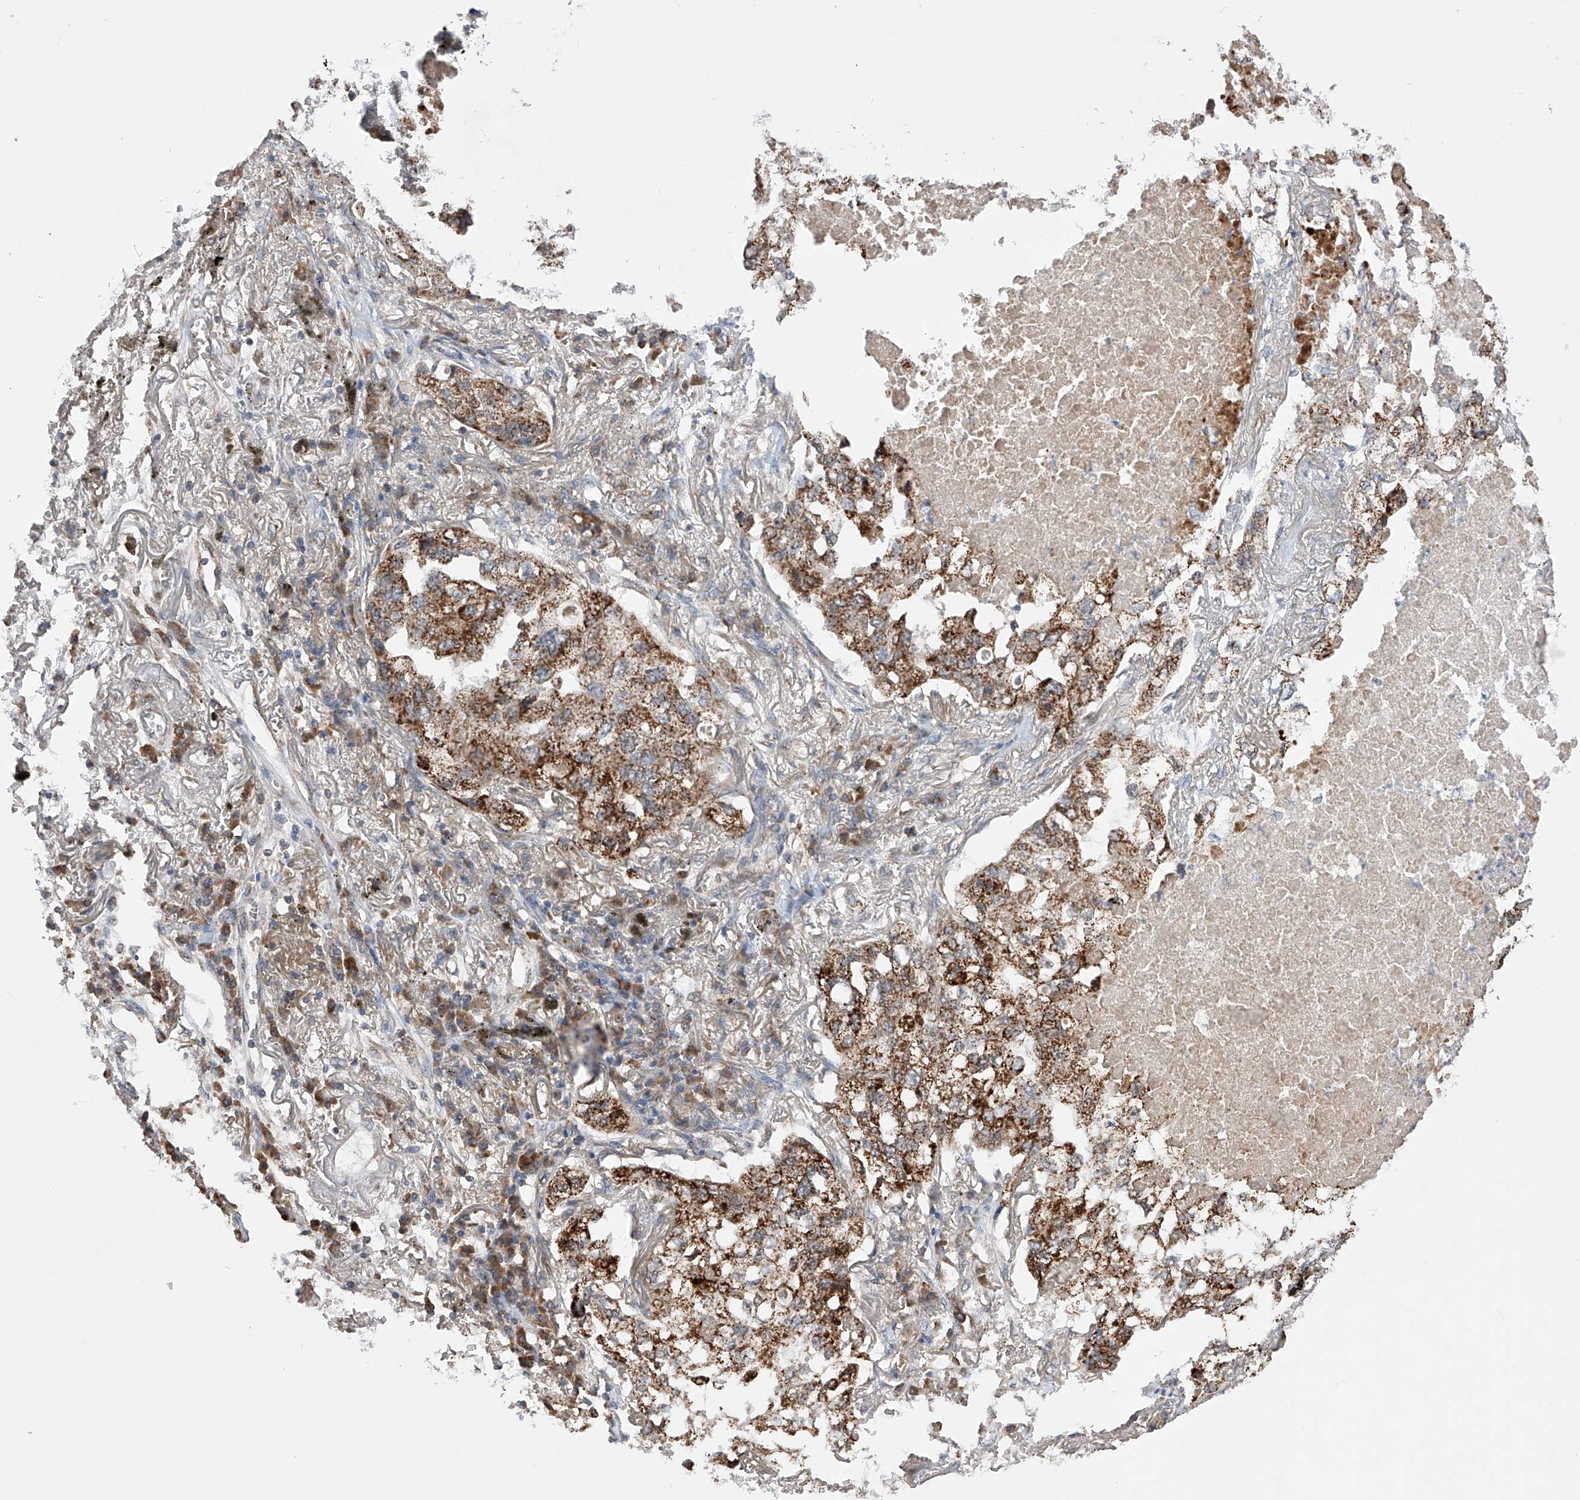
{"staining": {"intensity": "moderate", "quantity": ">75%", "location": "cytoplasmic/membranous"}, "tissue": "lung cancer", "cell_type": "Tumor cells", "image_type": "cancer", "snomed": [{"axis": "morphology", "description": "Adenocarcinoma, NOS"}, {"axis": "topography", "description": "Lung"}], "caption": "A brown stain shows moderate cytoplasmic/membranous positivity of a protein in lung cancer tumor cells. The staining is performed using DAB brown chromogen to label protein expression. The nuclei are counter-stained blue using hematoxylin.", "gene": "SDHAF4", "patient": {"sex": "male", "age": 65}}